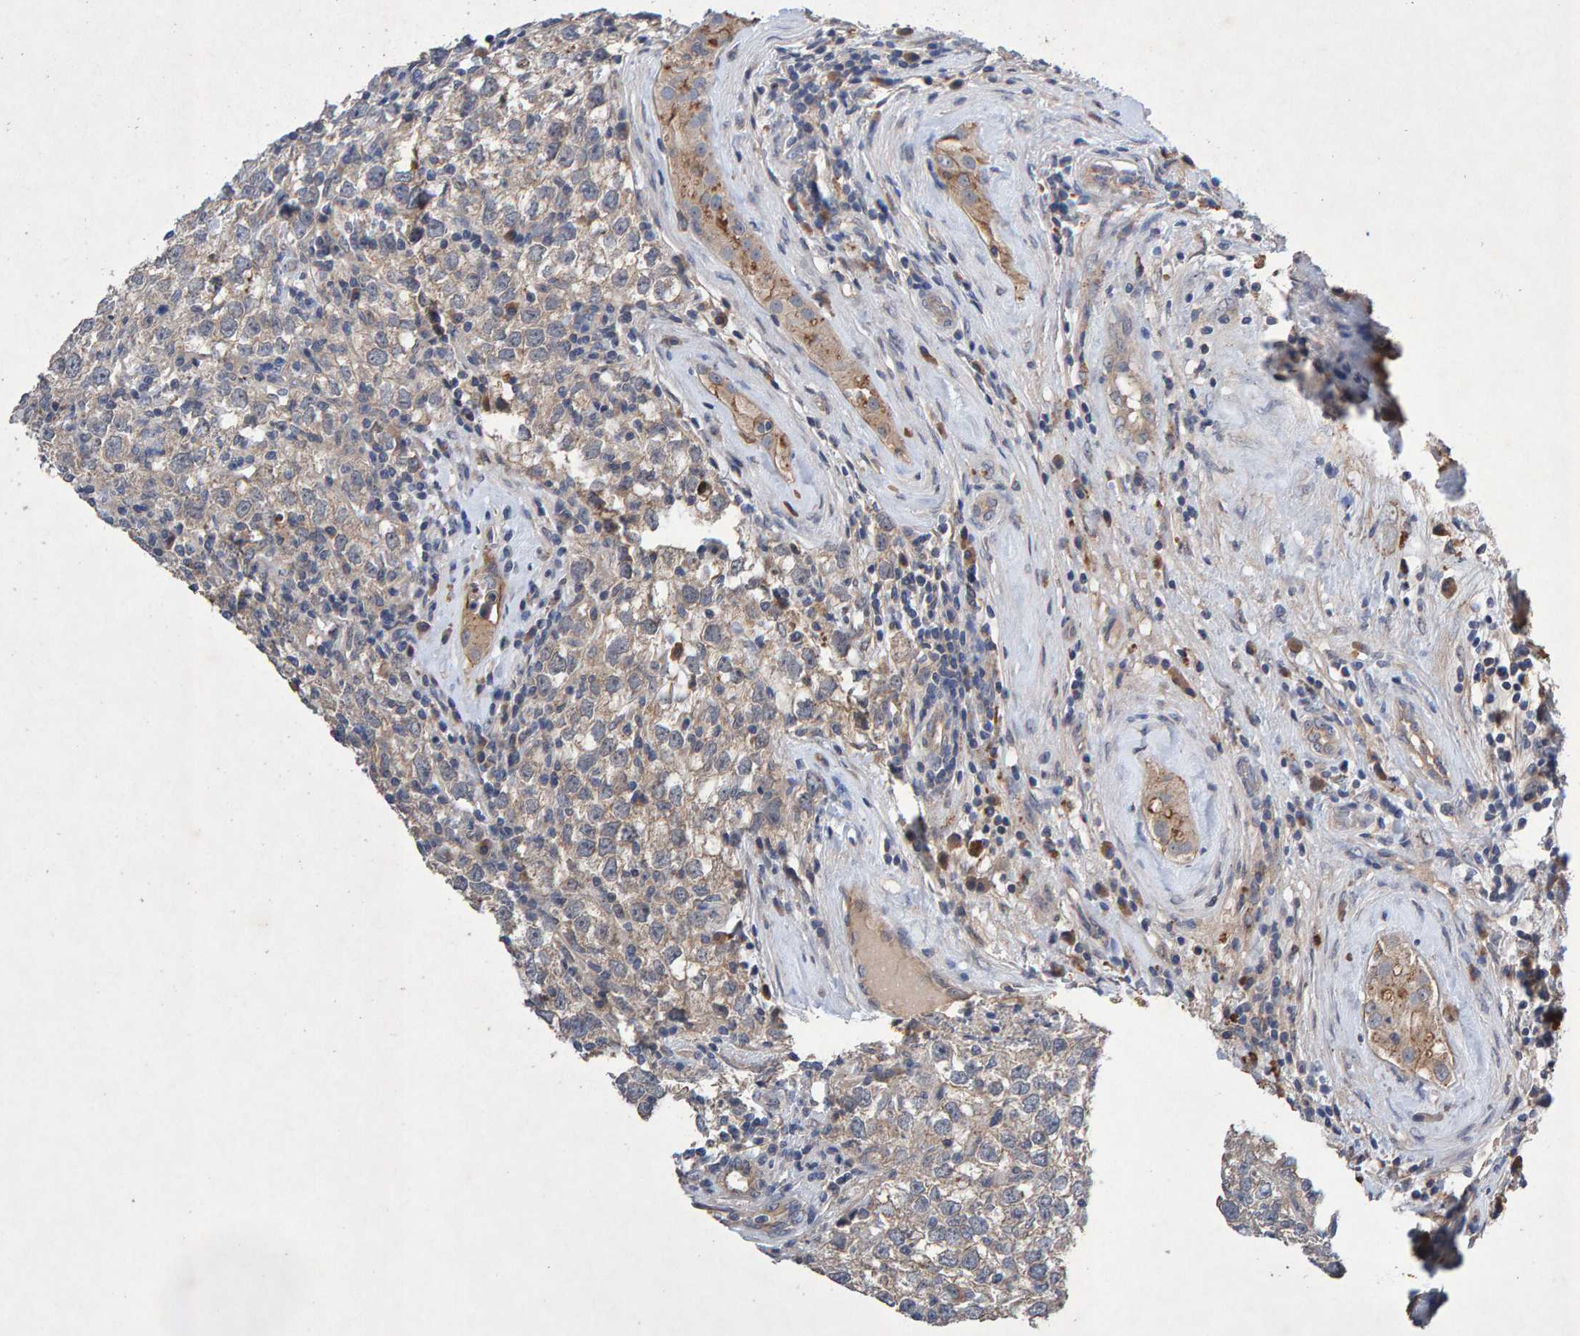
{"staining": {"intensity": "weak", "quantity": "<25%", "location": "cytoplasmic/membranous"}, "tissue": "testis cancer", "cell_type": "Tumor cells", "image_type": "cancer", "snomed": [{"axis": "morphology", "description": "Seminoma, NOS"}, {"axis": "morphology", "description": "Carcinoma, Embryonal, NOS"}, {"axis": "topography", "description": "Testis"}], "caption": "This histopathology image is of testis cancer (embryonal carcinoma) stained with IHC to label a protein in brown with the nuclei are counter-stained blue. There is no positivity in tumor cells.", "gene": "EFR3A", "patient": {"sex": "male", "age": 28}}